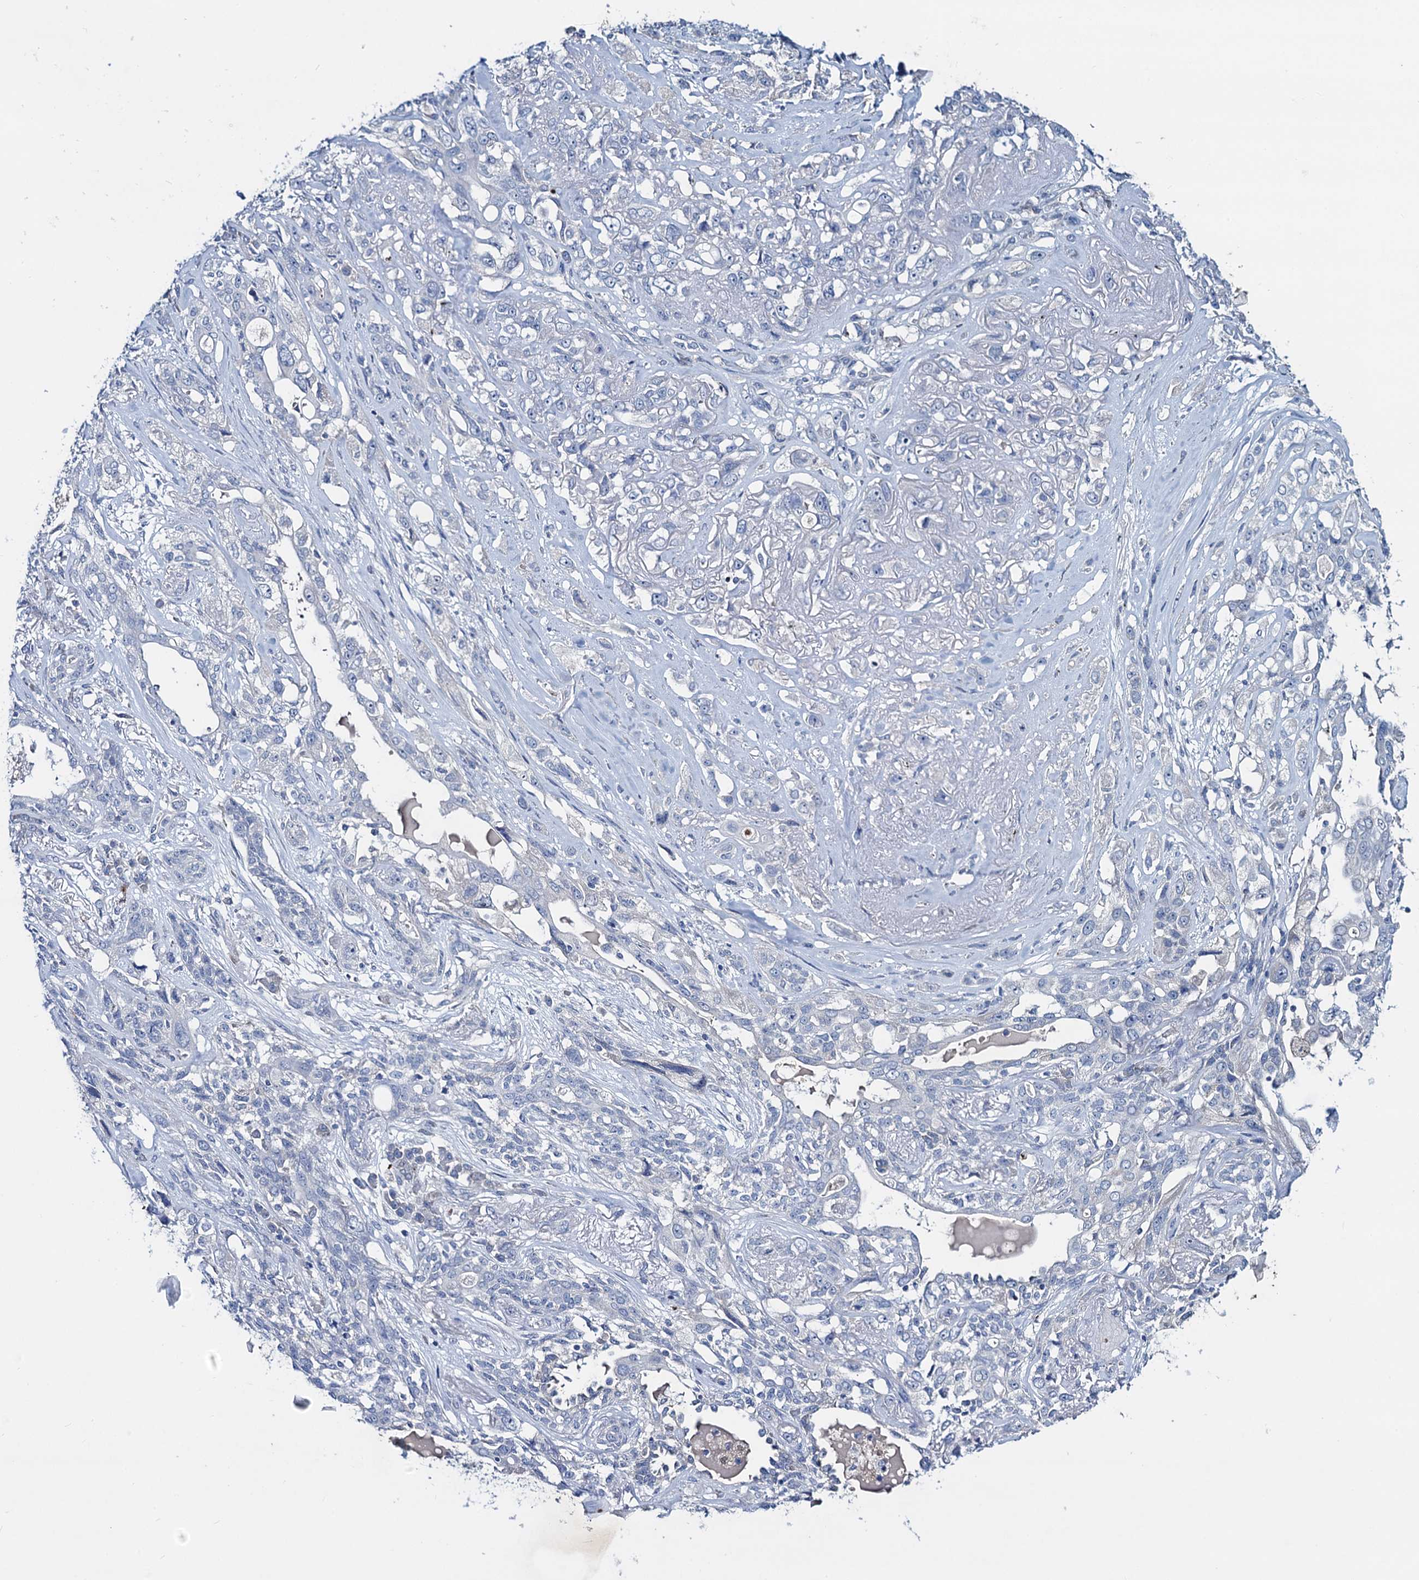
{"staining": {"intensity": "negative", "quantity": "none", "location": "none"}, "tissue": "lung cancer", "cell_type": "Tumor cells", "image_type": "cancer", "snomed": [{"axis": "morphology", "description": "Squamous cell carcinoma, NOS"}, {"axis": "topography", "description": "Lung"}], "caption": "Immunohistochemistry image of neoplastic tissue: human lung cancer (squamous cell carcinoma) stained with DAB reveals no significant protein positivity in tumor cells.", "gene": "RTKN2", "patient": {"sex": "female", "age": 70}}